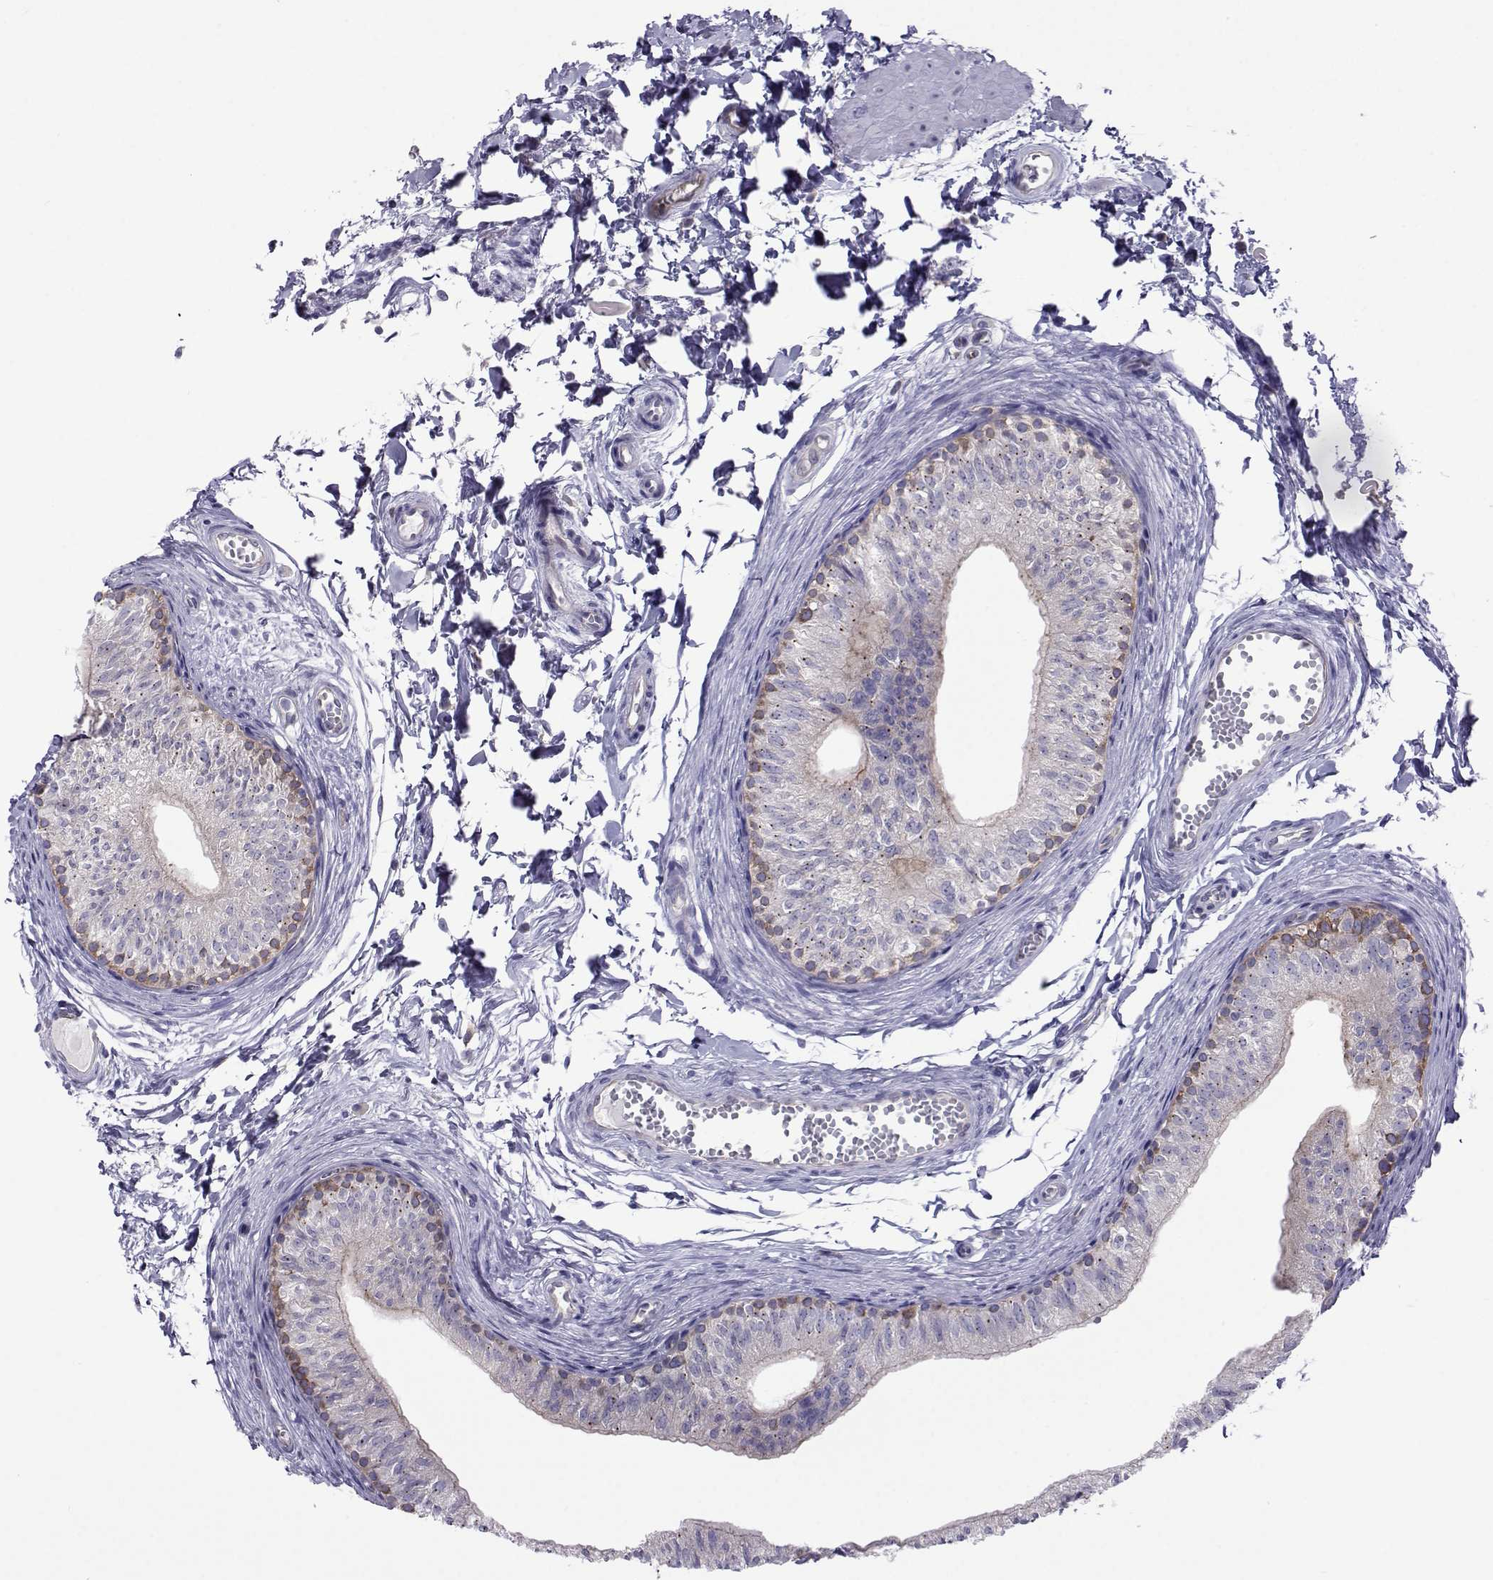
{"staining": {"intensity": "moderate", "quantity": "<25%", "location": "cytoplasmic/membranous"}, "tissue": "epididymis", "cell_type": "Glandular cells", "image_type": "normal", "snomed": [{"axis": "morphology", "description": "Normal tissue, NOS"}, {"axis": "topography", "description": "Epididymis"}], "caption": "Epididymis was stained to show a protein in brown. There is low levels of moderate cytoplasmic/membranous positivity in about <25% of glandular cells.", "gene": "COL22A1", "patient": {"sex": "male", "age": 22}}